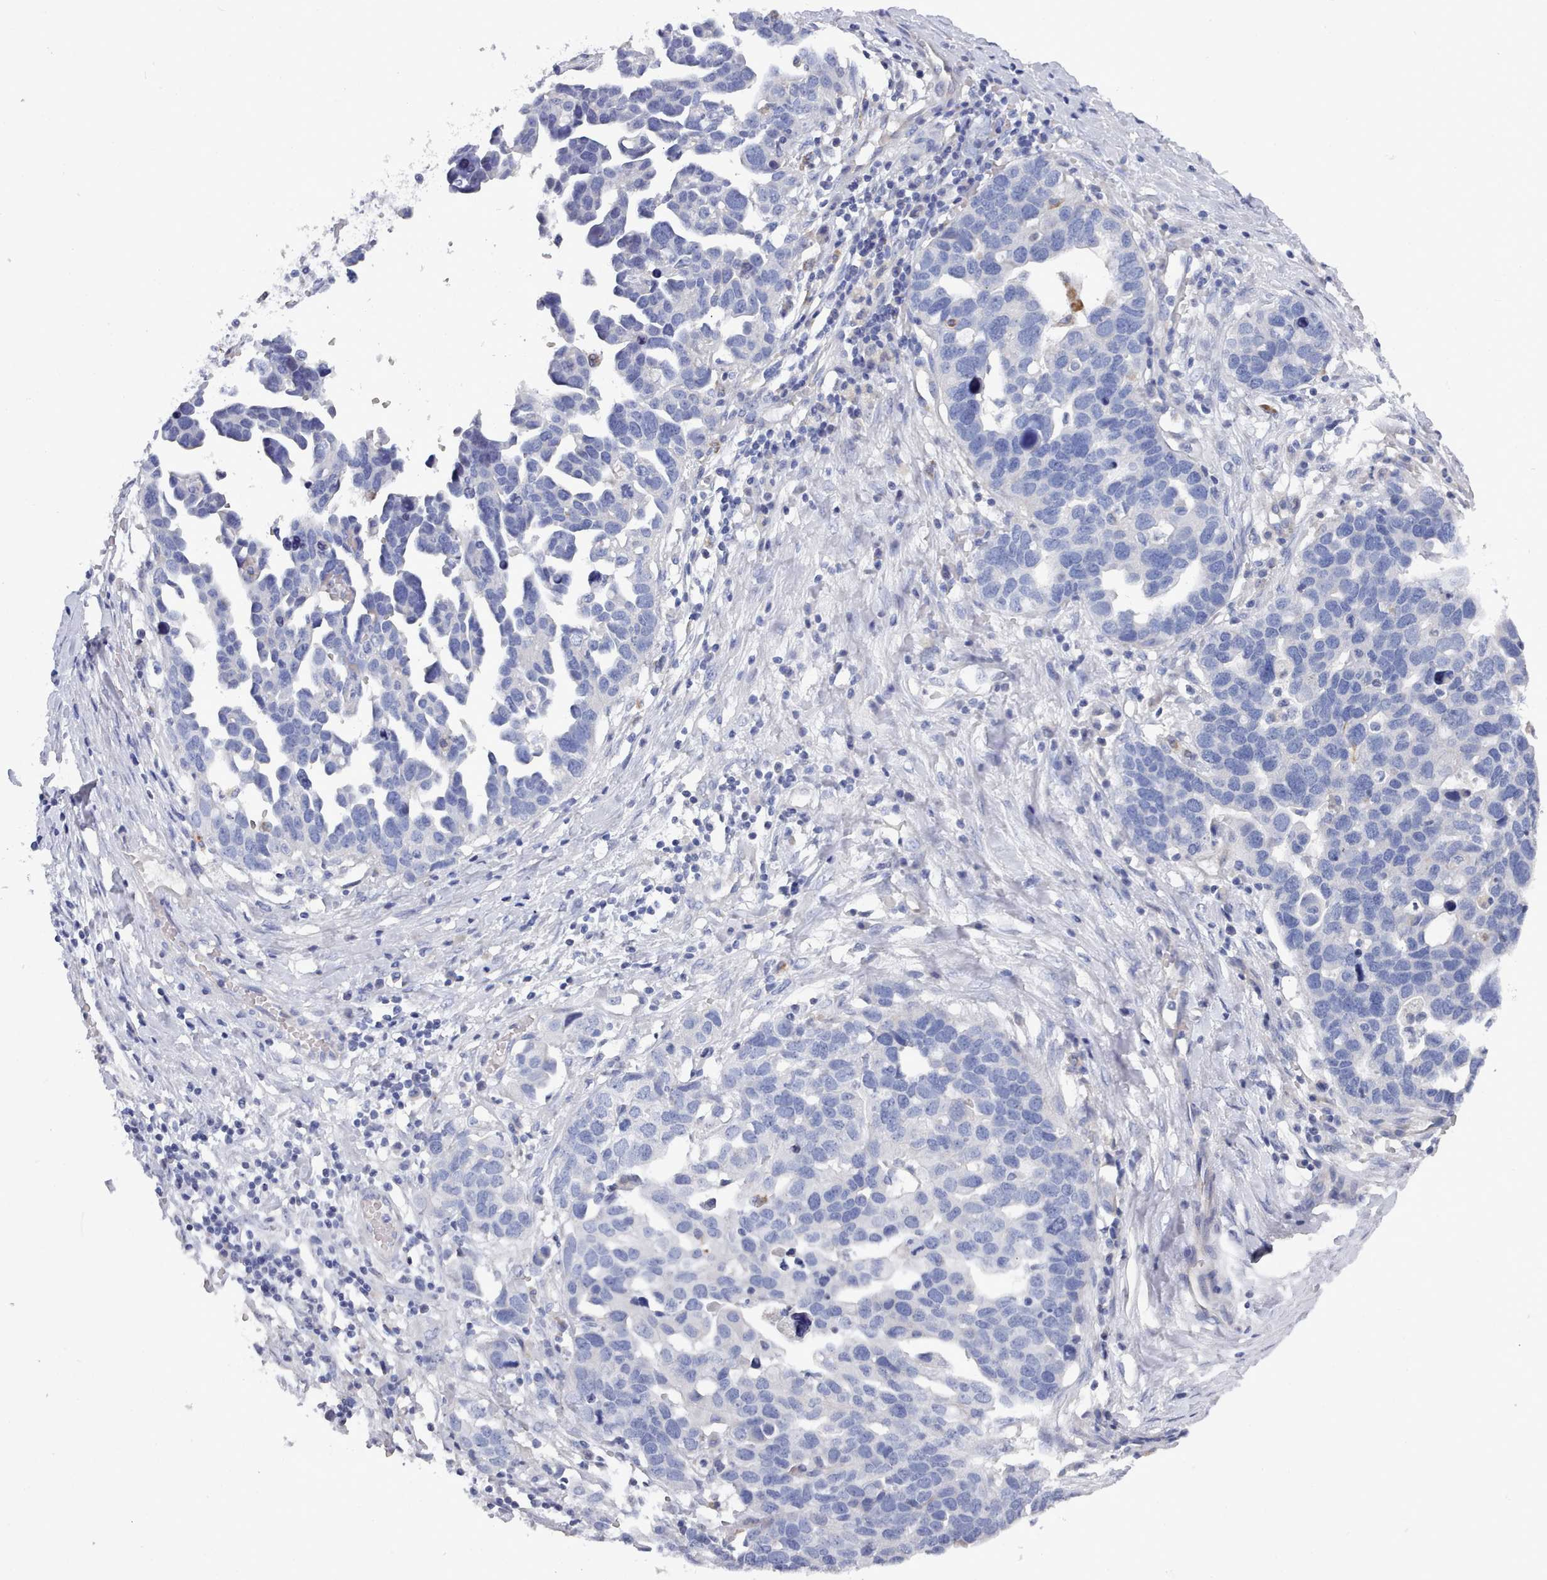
{"staining": {"intensity": "negative", "quantity": "none", "location": "none"}, "tissue": "ovarian cancer", "cell_type": "Tumor cells", "image_type": "cancer", "snomed": [{"axis": "morphology", "description": "Cystadenocarcinoma, serous, NOS"}, {"axis": "topography", "description": "Ovary"}], "caption": "Micrograph shows no protein positivity in tumor cells of serous cystadenocarcinoma (ovarian) tissue.", "gene": "PDE4C", "patient": {"sex": "female", "age": 54}}